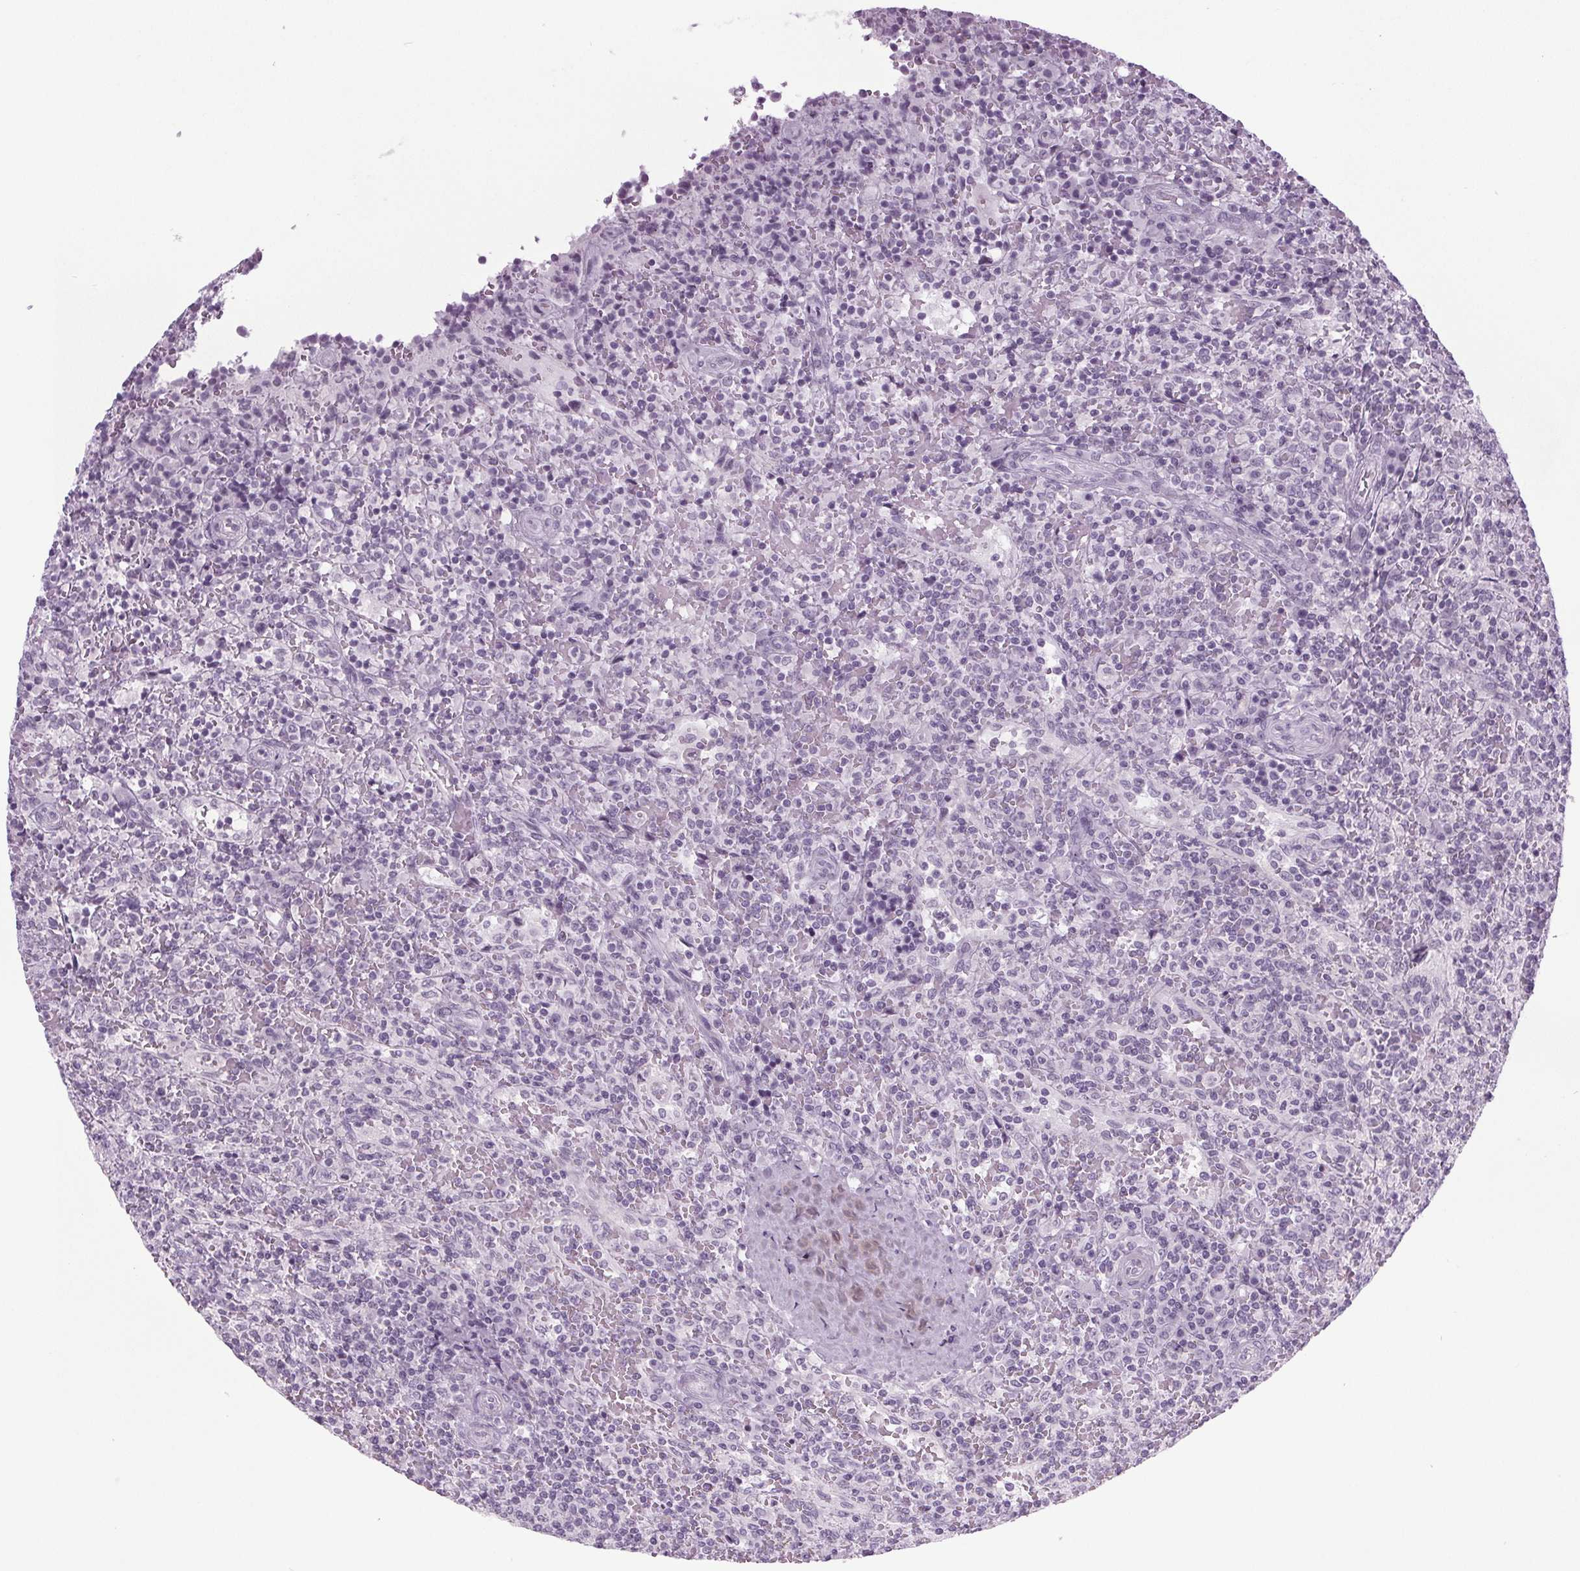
{"staining": {"intensity": "negative", "quantity": "none", "location": "none"}, "tissue": "lymphoma", "cell_type": "Tumor cells", "image_type": "cancer", "snomed": [{"axis": "morphology", "description": "Malignant lymphoma, non-Hodgkin's type, Low grade"}, {"axis": "topography", "description": "Spleen"}], "caption": "Protein analysis of malignant lymphoma, non-Hodgkin's type (low-grade) shows no significant positivity in tumor cells.", "gene": "IGF2BP1", "patient": {"sex": "male", "age": 62}}